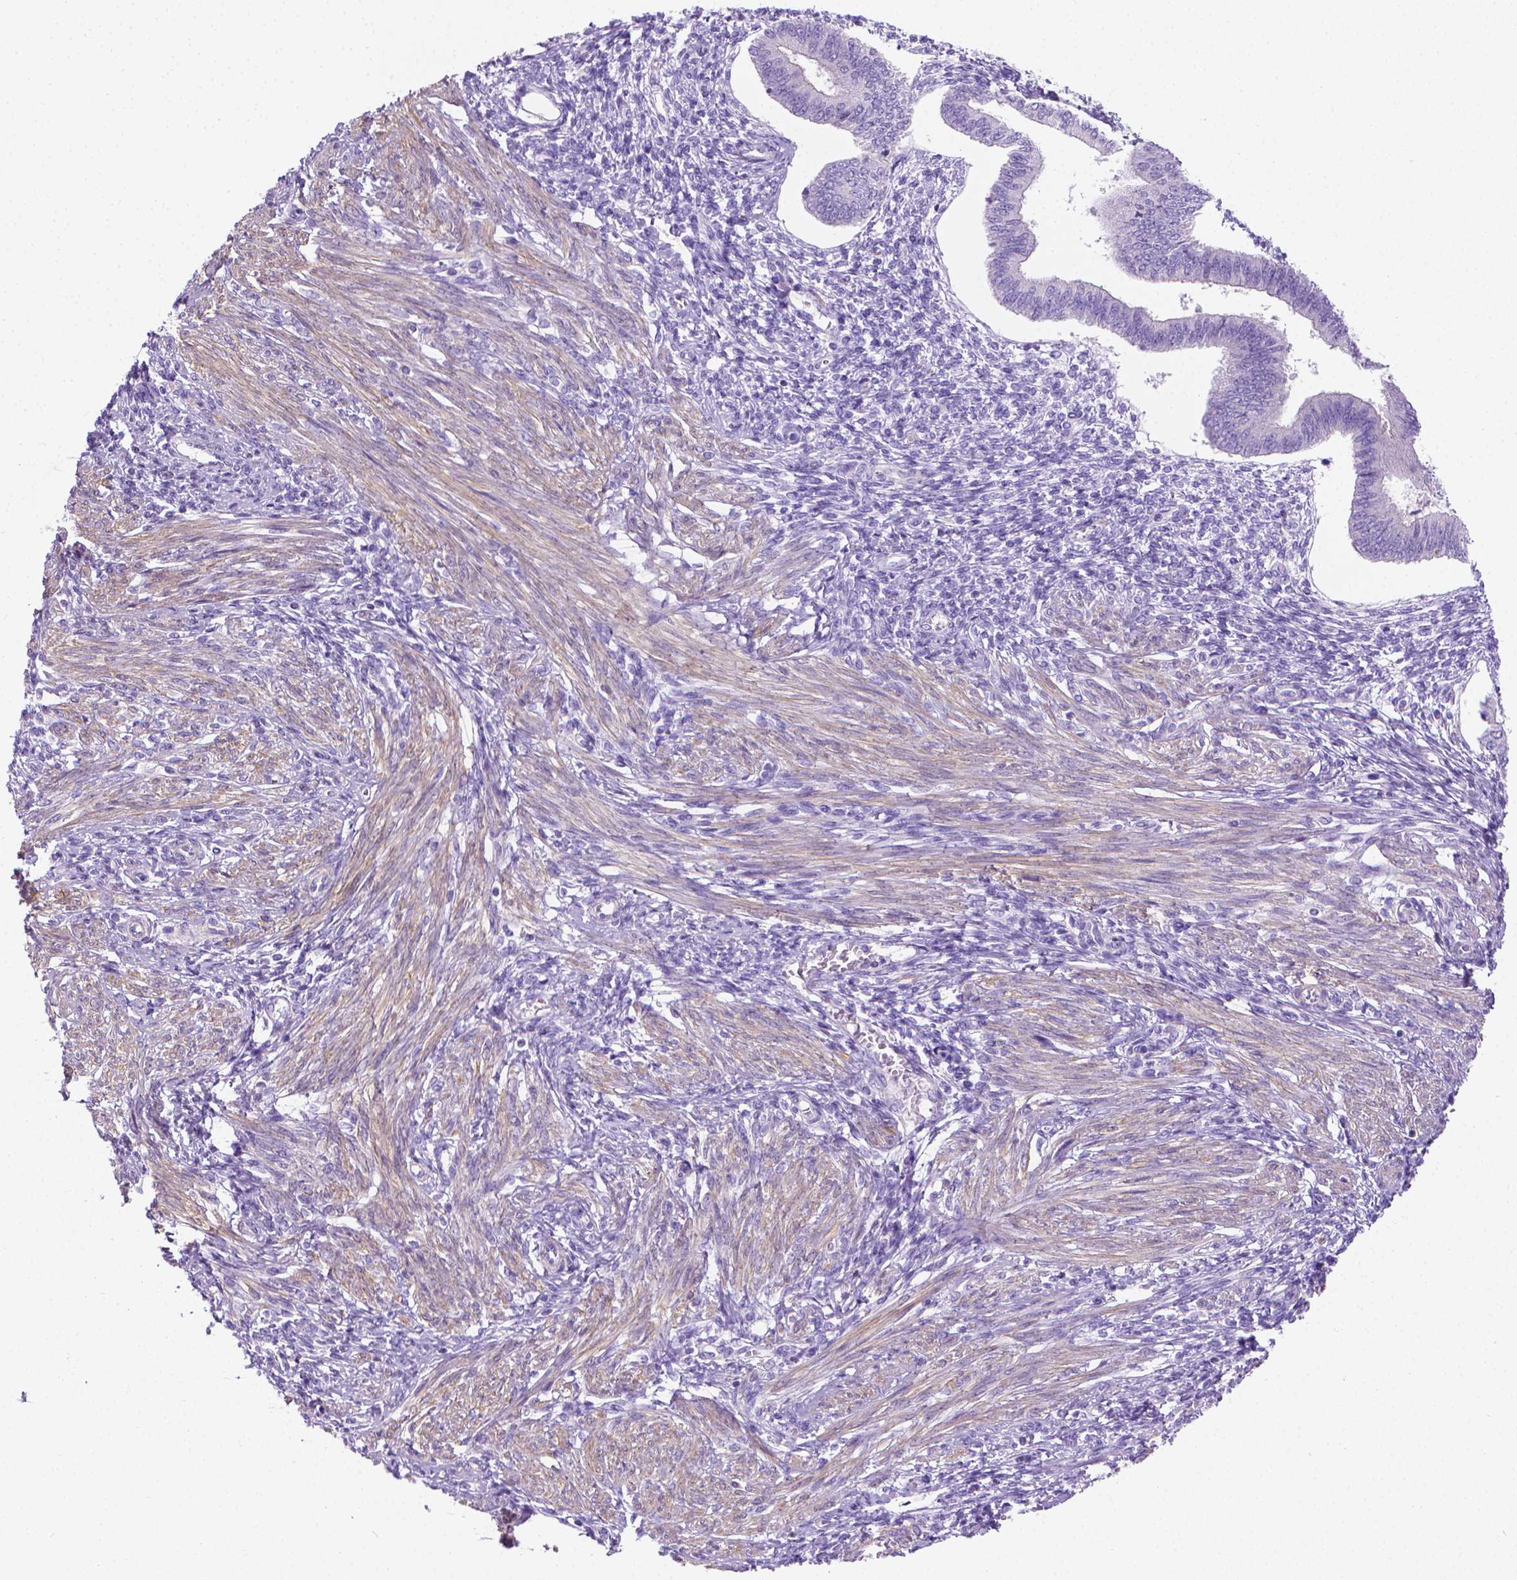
{"staining": {"intensity": "negative", "quantity": "none", "location": "none"}, "tissue": "endometrium", "cell_type": "Cells in endometrial stroma", "image_type": "normal", "snomed": [{"axis": "morphology", "description": "Normal tissue, NOS"}, {"axis": "topography", "description": "Endometrium"}], "caption": "Protein analysis of normal endometrium demonstrates no significant expression in cells in endometrial stroma.", "gene": "FASN", "patient": {"sex": "female", "age": 42}}